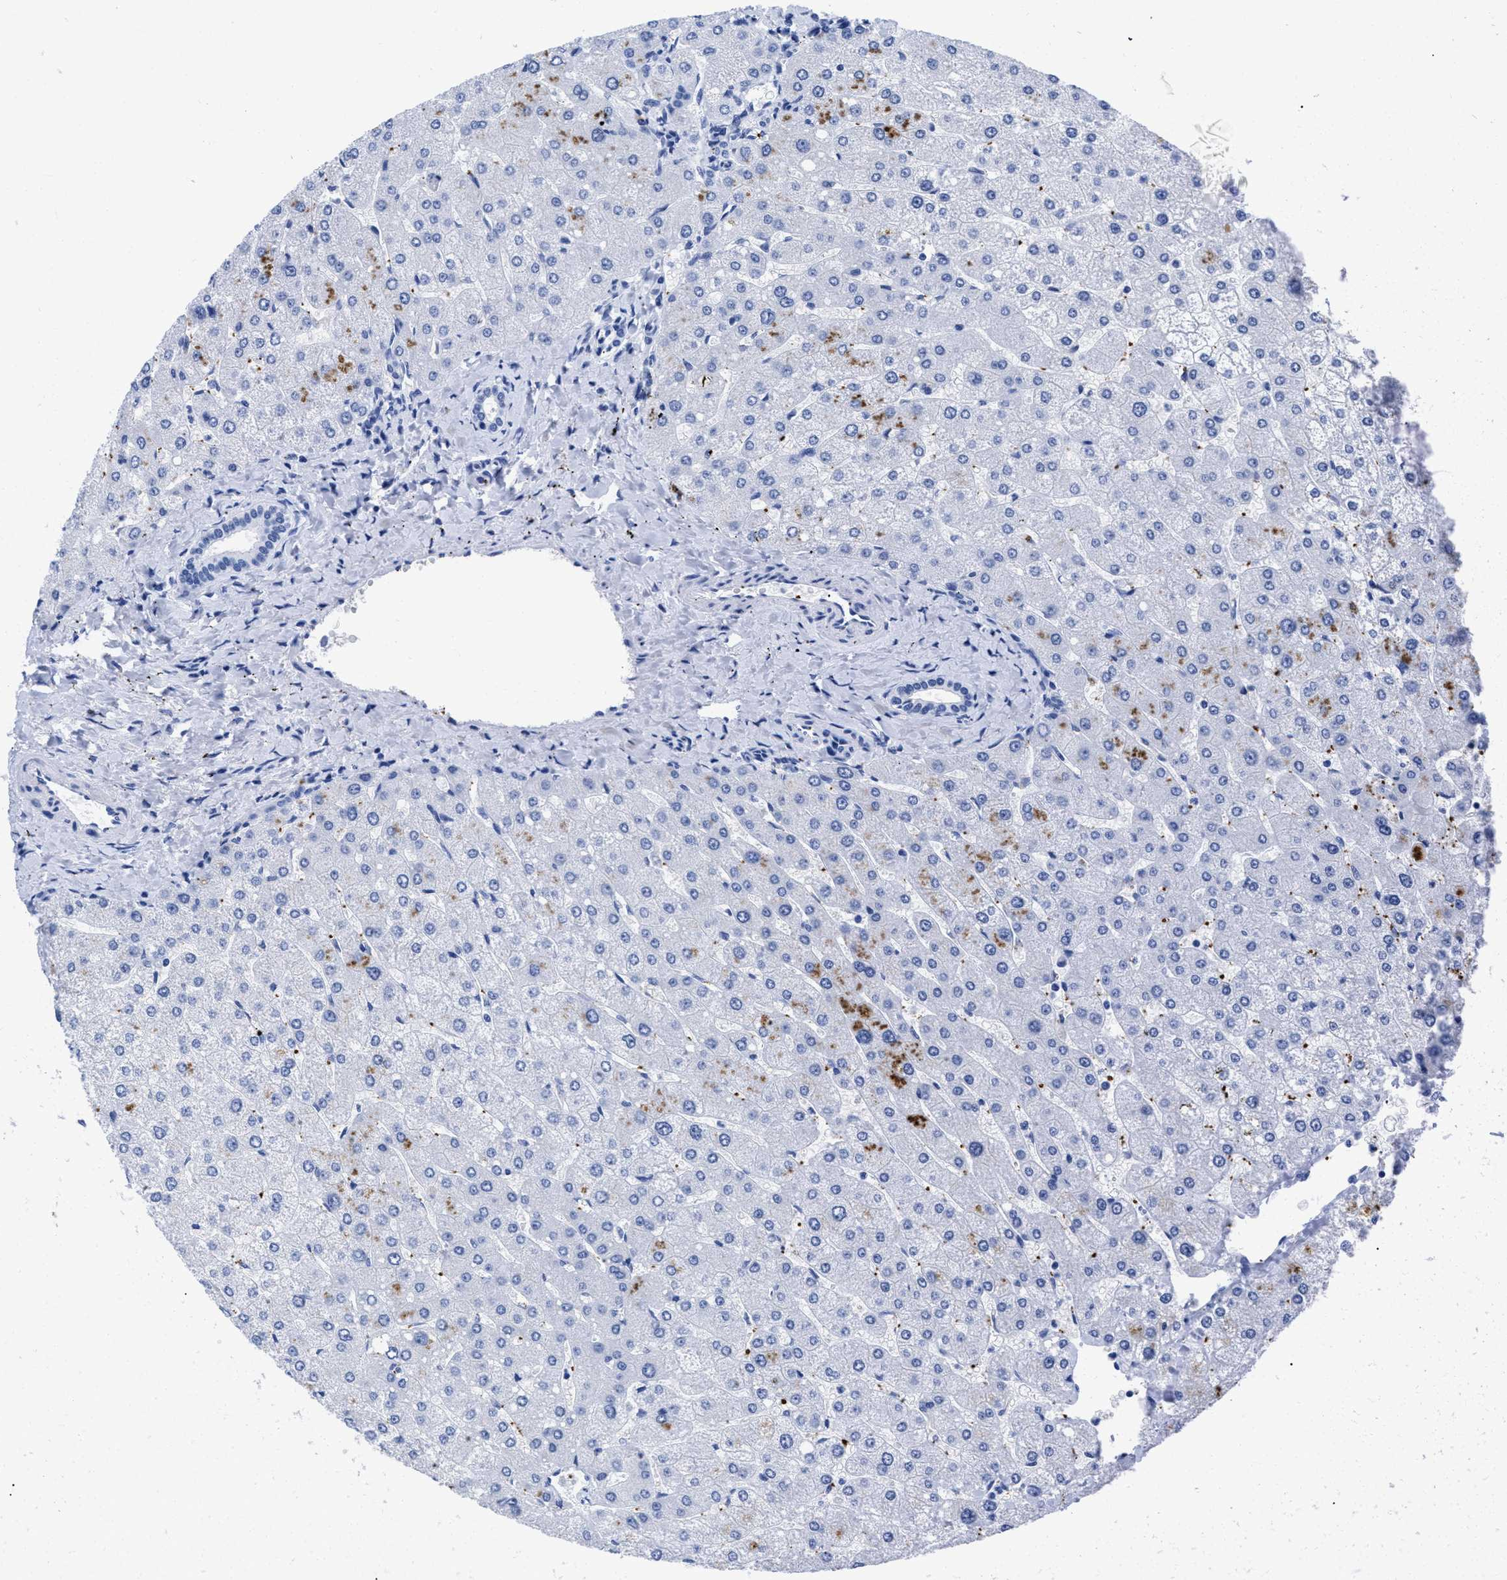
{"staining": {"intensity": "negative", "quantity": "none", "location": "none"}, "tissue": "liver", "cell_type": "Cholangiocytes", "image_type": "normal", "snomed": [{"axis": "morphology", "description": "Normal tissue, NOS"}, {"axis": "topography", "description": "Liver"}], "caption": "Image shows no protein positivity in cholangiocytes of benign liver. (DAB (3,3'-diaminobenzidine) immunohistochemistry (IHC), high magnification).", "gene": "TREML1", "patient": {"sex": "male", "age": 55}}